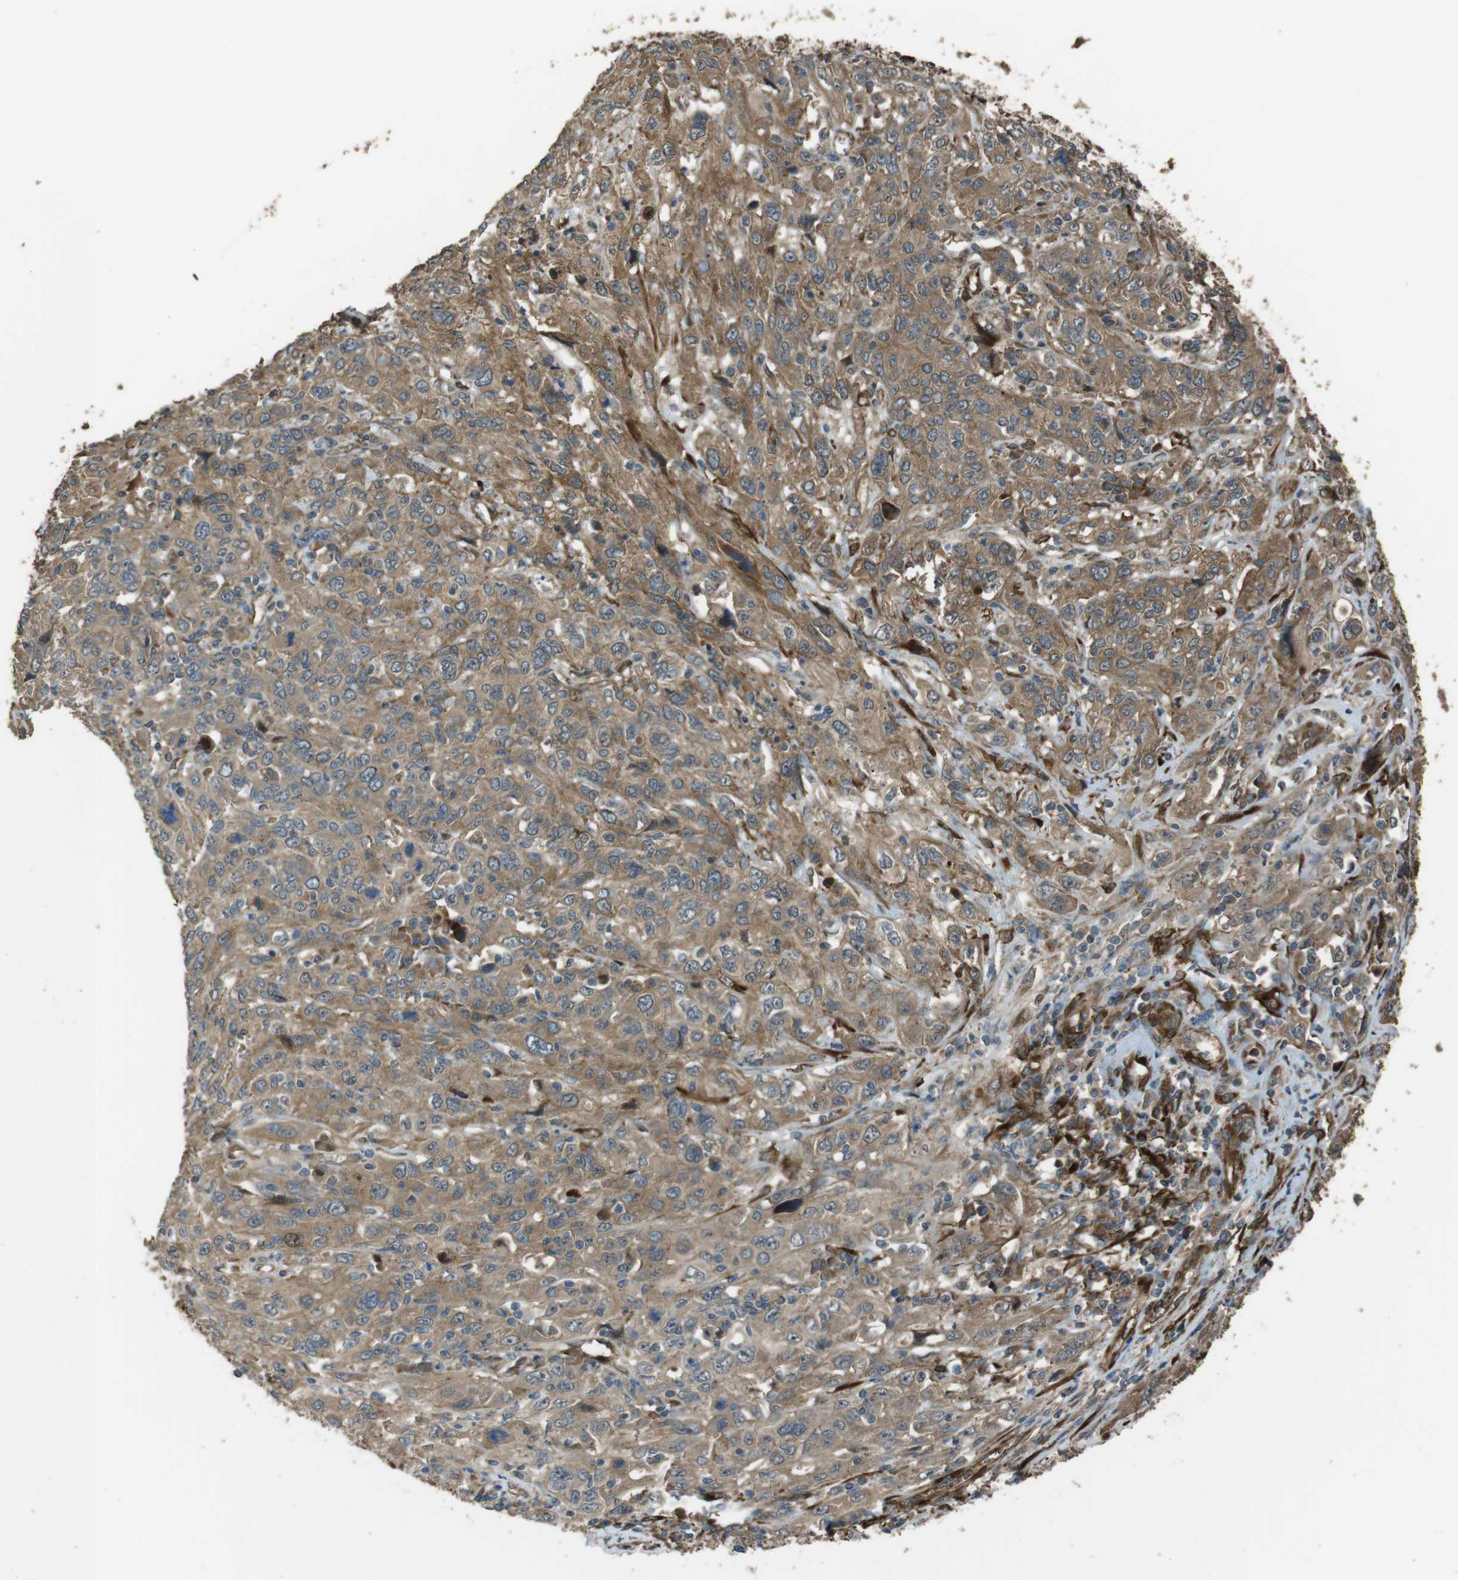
{"staining": {"intensity": "moderate", "quantity": ">75%", "location": "cytoplasmic/membranous"}, "tissue": "cervical cancer", "cell_type": "Tumor cells", "image_type": "cancer", "snomed": [{"axis": "morphology", "description": "Squamous cell carcinoma, NOS"}, {"axis": "topography", "description": "Cervix"}], "caption": "This is an image of IHC staining of cervical squamous cell carcinoma, which shows moderate positivity in the cytoplasmic/membranous of tumor cells.", "gene": "MSRB3", "patient": {"sex": "female", "age": 46}}